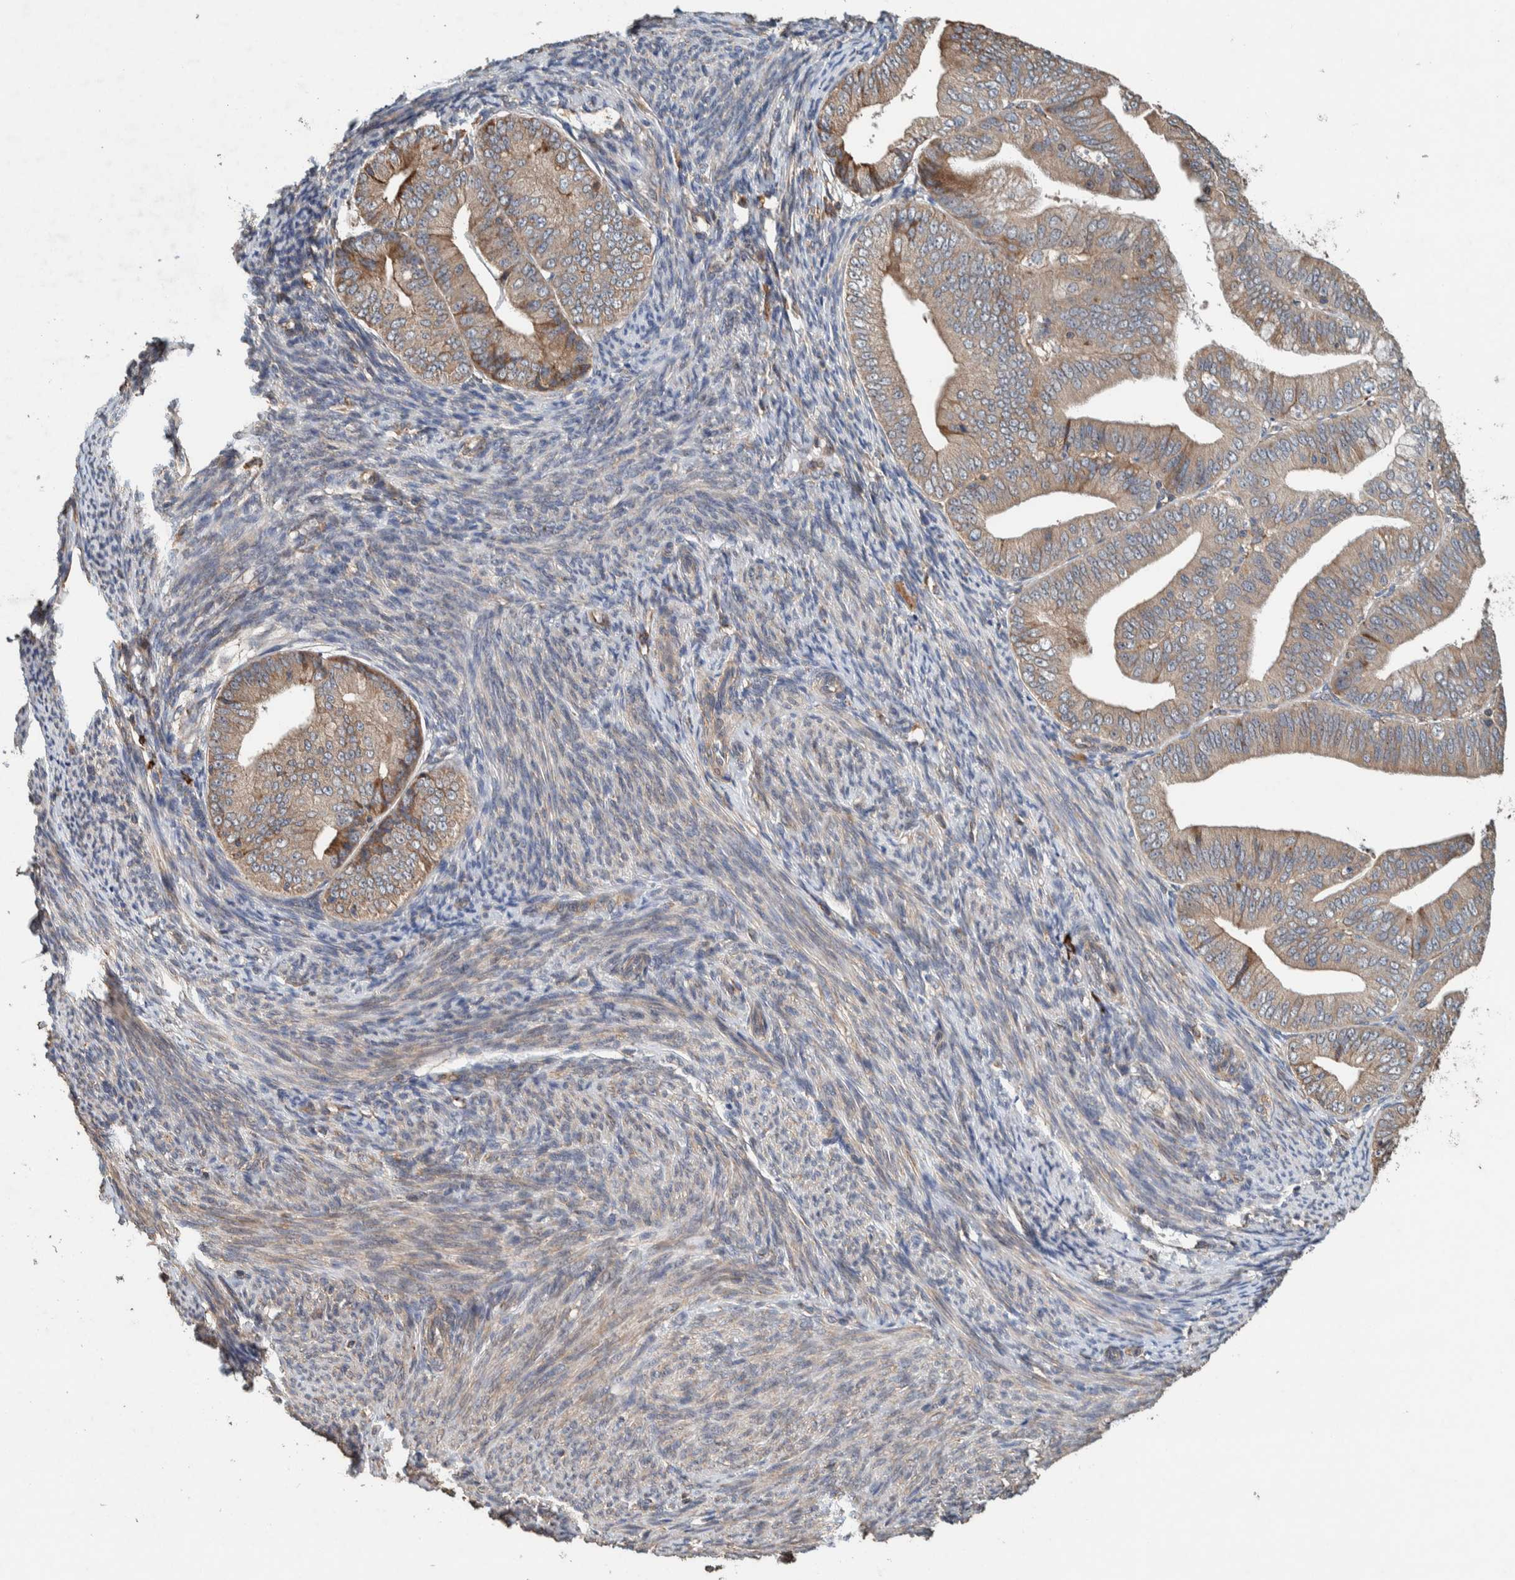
{"staining": {"intensity": "weak", "quantity": ">75%", "location": "cytoplasmic/membranous"}, "tissue": "endometrial cancer", "cell_type": "Tumor cells", "image_type": "cancer", "snomed": [{"axis": "morphology", "description": "Adenocarcinoma, NOS"}, {"axis": "topography", "description": "Endometrium"}], "caption": "Adenocarcinoma (endometrial) stained with a protein marker displays weak staining in tumor cells.", "gene": "PLA2G3", "patient": {"sex": "female", "age": 63}}